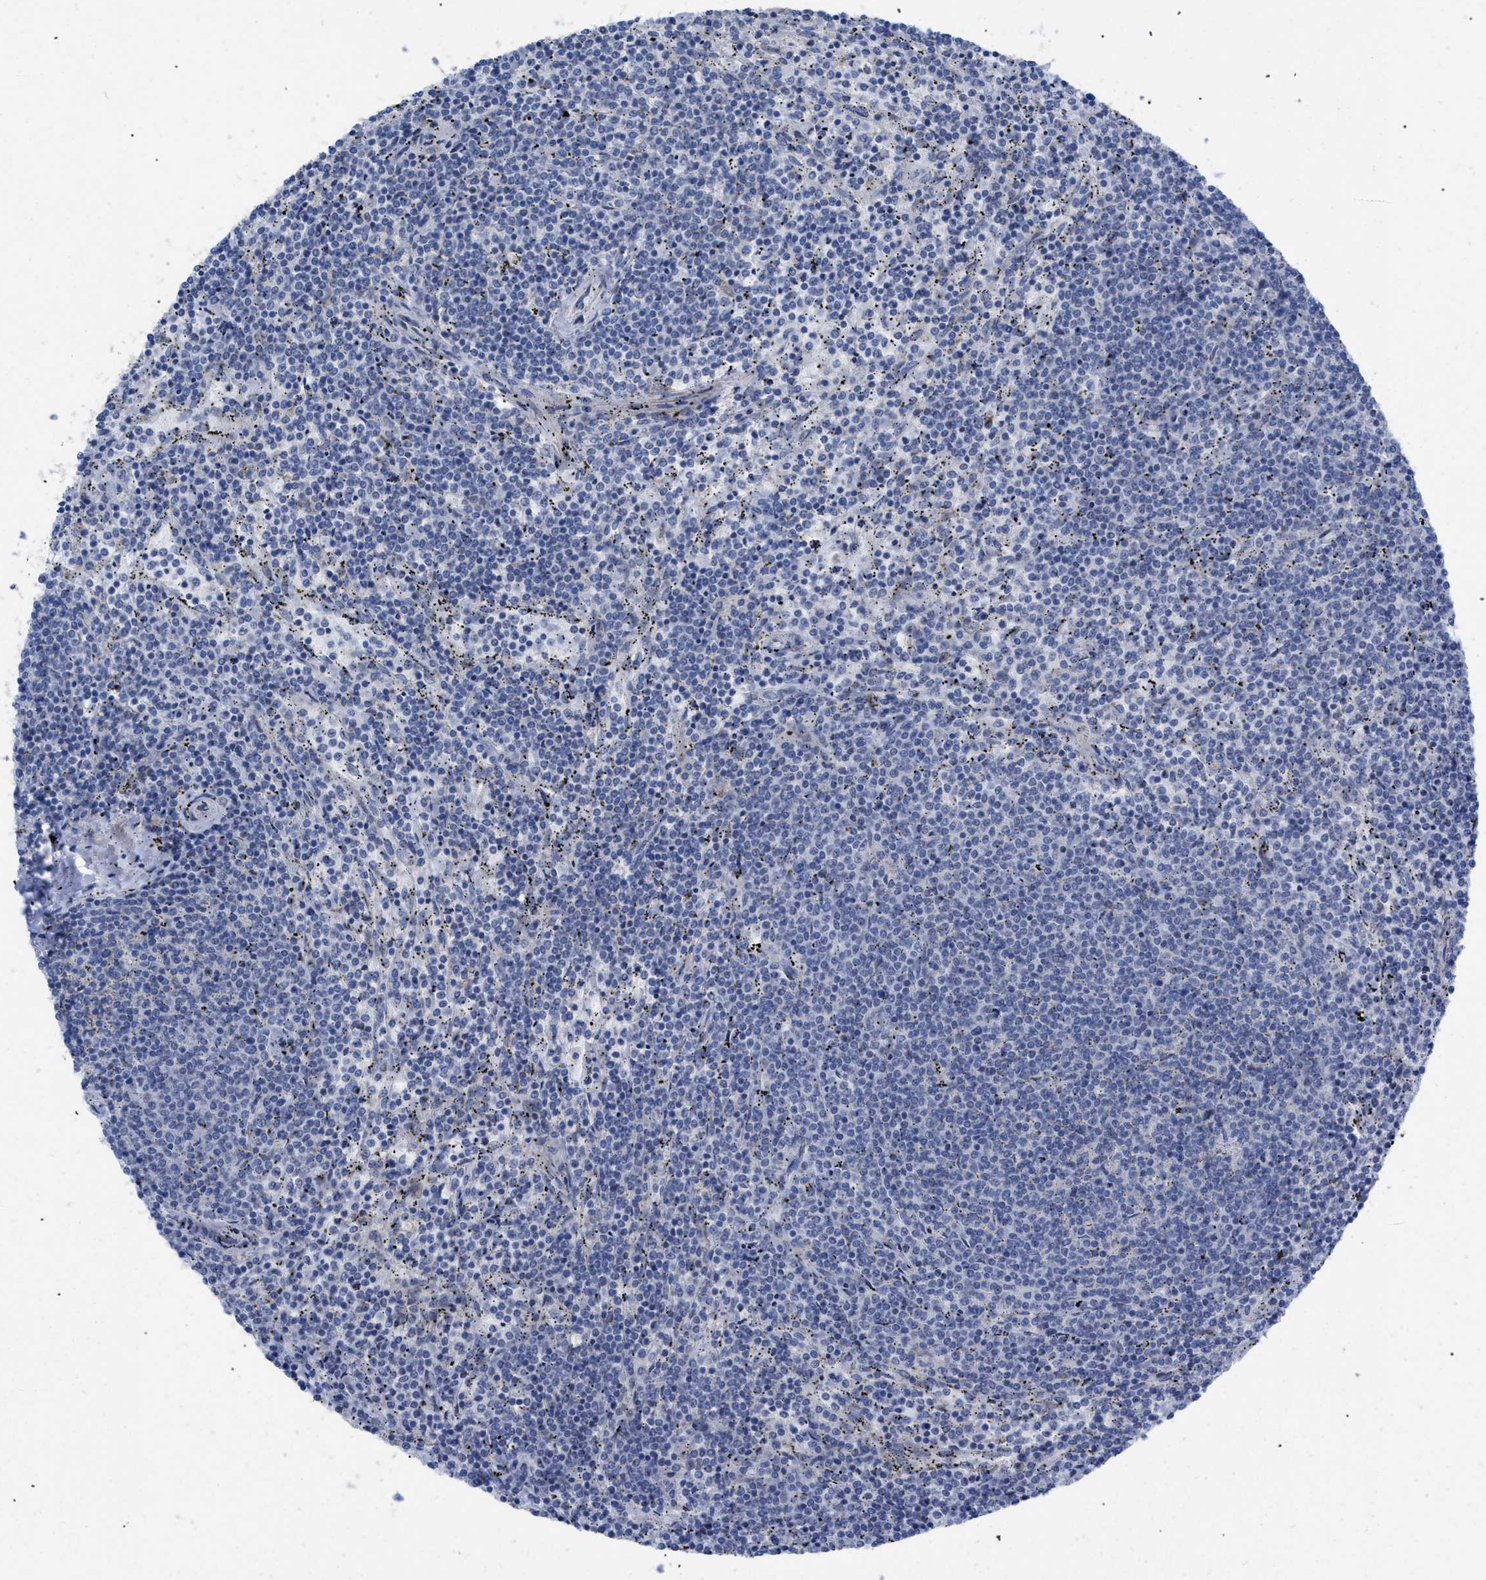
{"staining": {"intensity": "negative", "quantity": "none", "location": "none"}, "tissue": "lymphoma", "cell_type": "Tumor cells", "image_type": "cancer", "snomed": [{"axis": "morphology", "description": "Malignant lymphoma, non-Hodgkin's type, Low grade"}, {"axis": "topography", "description": "Spleen"}], "caption": "DAB immunohistochemical staining of lymphoma reveals no significant staining in tumor cells. Nuclei are stained in blue.", "gene": "CAV3", "patient": {"sex": "female", "age": 50}}